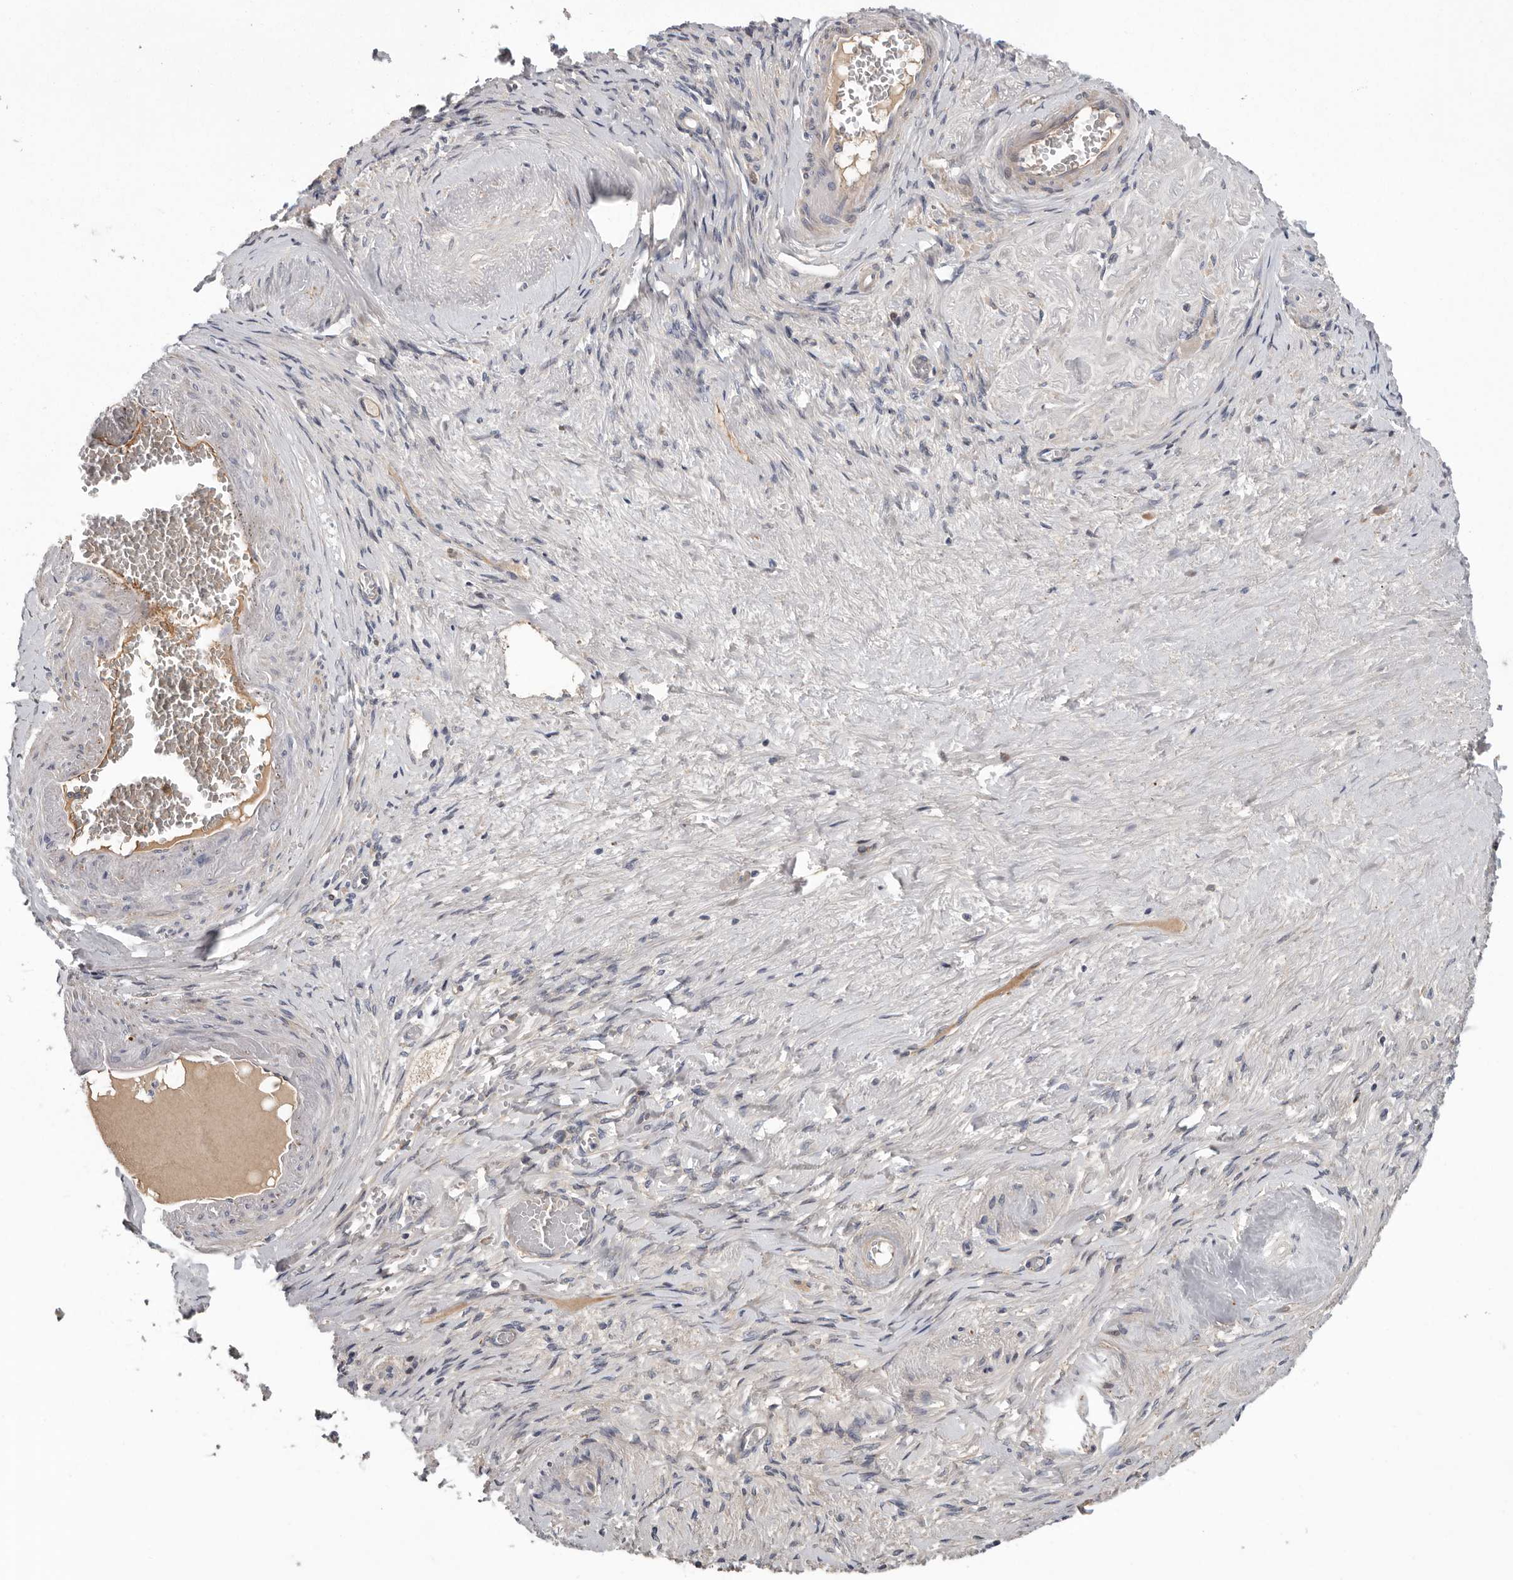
{"staining": {"intensity": "weak", "quantity": "25%-75%", "location": "cytoplasmic/membranous"}, "tissue": "adipose tissue", "cell_type": "Adipocytes", "image_type": "normal", "snomed": [{"axis": "morphology", "description": "Normal tissue, NOS"}, {"axis": "topography", "description": "Vascular tissue"}, {"axis": "topography", "description": "Fallopian tube"}, {"axis": "topography", "description": "Ovary"}], "caption": "There is low levels of weak cytoplasmic/membranous staining in adipocytes of benign adipose tissue, as demonstrated by immunohistochemical staining (brown color).", "gene": "ATXN3L", "patient": {"sex": "female", "age": 67}}